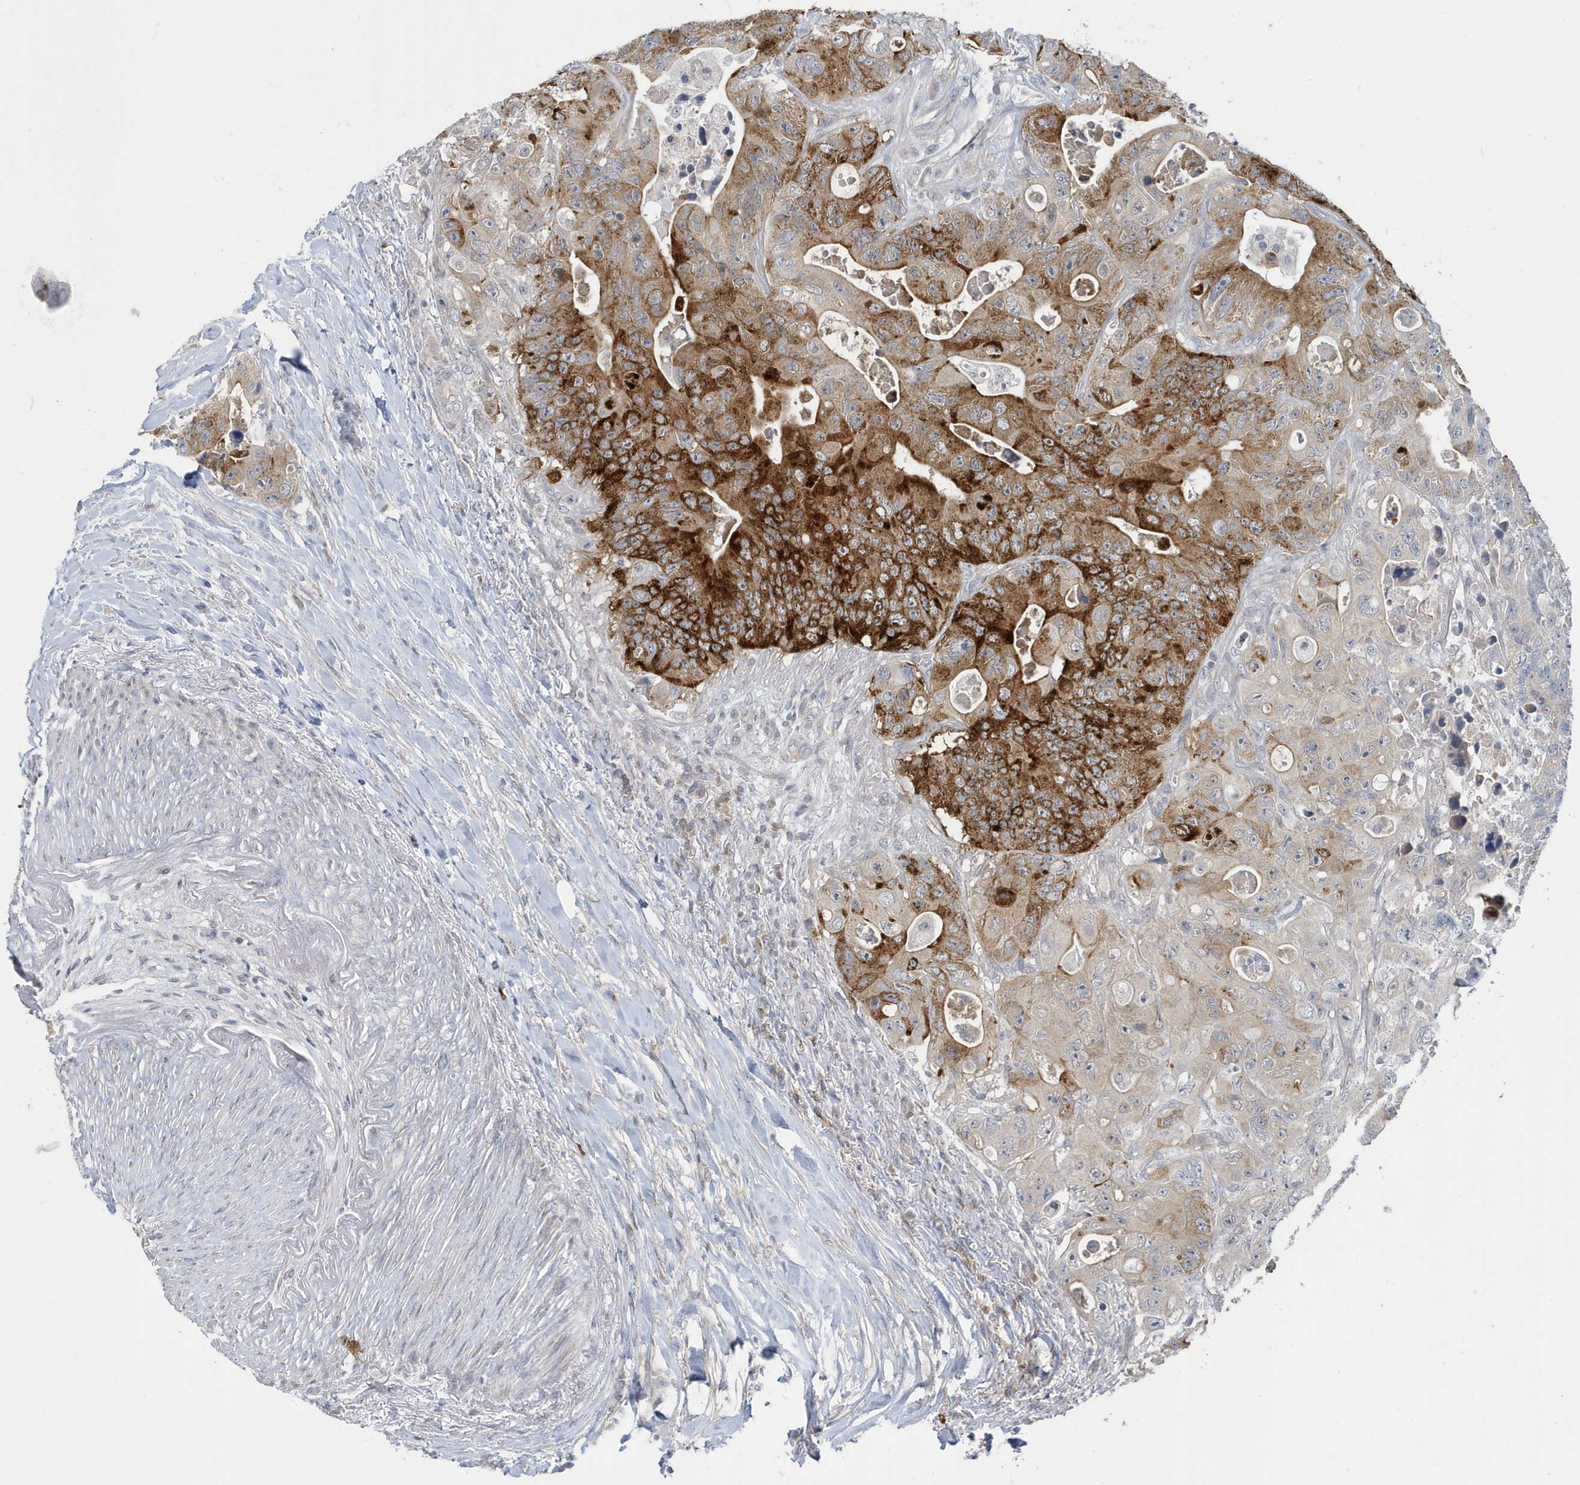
{"staining": {"intensity": "strong", "quantity": "25%-75%", "location": "cytoplasmic/membranous"}, "tissue": "colorectal cancer", "cell_type": "Tumor cells", "image_type": "cancer", "snomed": [{"axis": "morphology", "description": "Adenocarcinoma, NOS"}, {"axis": "topography", "description": "Colon"}], "caption": "Approximately 25%-75% of tumor cells in human adenocarcinoma (colorectal) reveal strong cytoplasmic/membranous protein staining as visualized by brown immunohistochemical staining.", "gene": "ZNF654", "patient": {"sex": "female", "age": 46}}